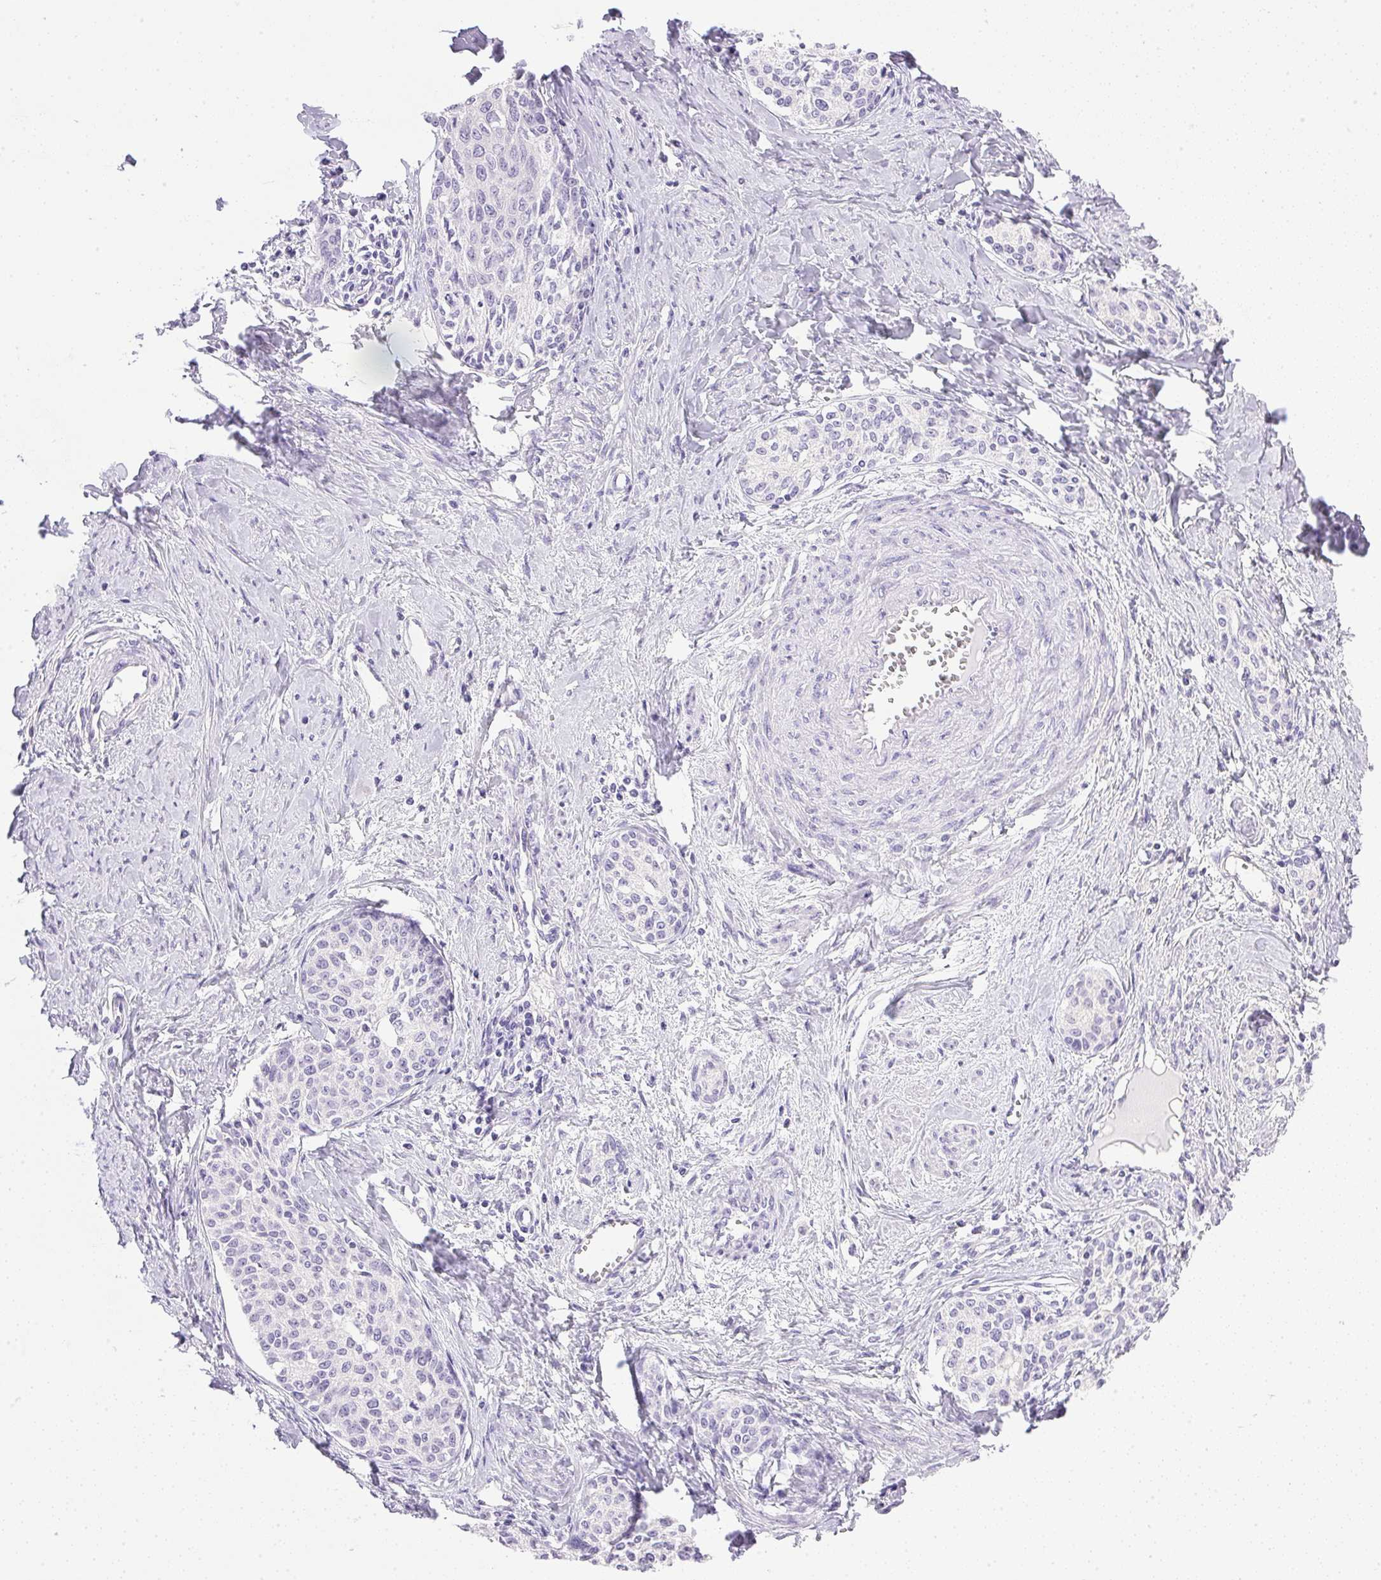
{"staining": {"intensity": "negative", "quantity": "none", "location": "none"}, "tissue": "cervical cancer", "cell_type": "Tumor cells", "image_type": "cancer", "snomed": [{"axis": "morphology", "description": "Squamous cell carcinoma, NOS"}, {"axis": "morphology", "description": "Adenocarcinoma, NOS"}, {"axis": "topography", "description": "Cervix"}], "caption": "A micrograph of cervical squamous cell carcinoma stained for a protein exhibits no brown staining in tumor cells.", "gene": "ATP6V0A4", "patient": {"sex": "female", "age": 52}}